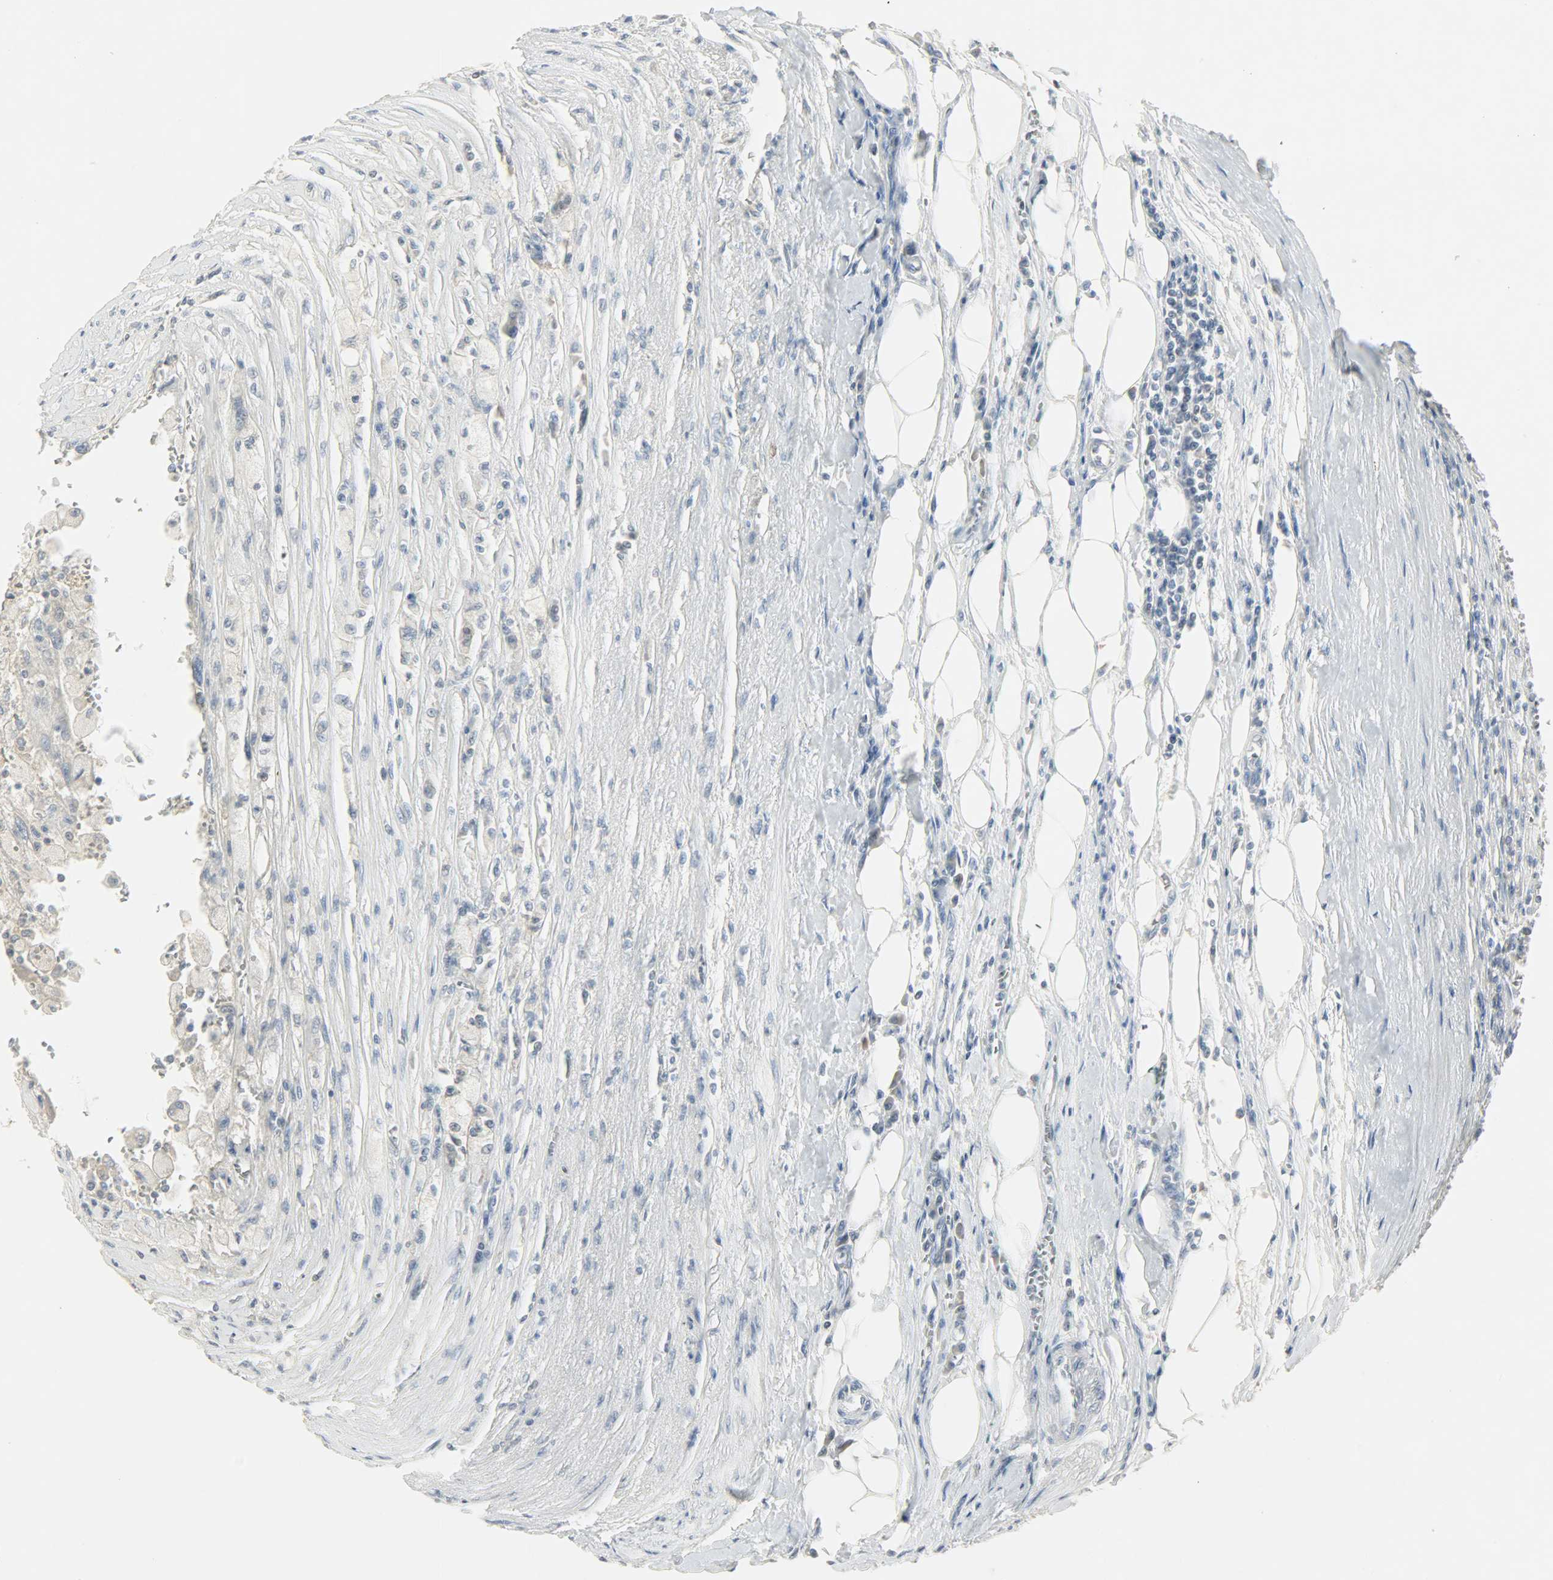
{"staining": {"intensity": "negative", "quantity": "none", "location": "none"}, "tissue": "renal cancer", "cell_type": "Tumor cells", "image_type": "cancer", "snomed": [{"axis": "morphology", "description": "Normal tissue, NOS"}, {"axis": "morphology", "description": "Adenocarcinoma, NOS"}, {"axis": "topography", "description": "Kidney"}], "caption": "IHC of human renal cancer reveals no expression in tumor cells.", "gene": "CAMK4", "patient": {"sex": "male", "age": 71}}